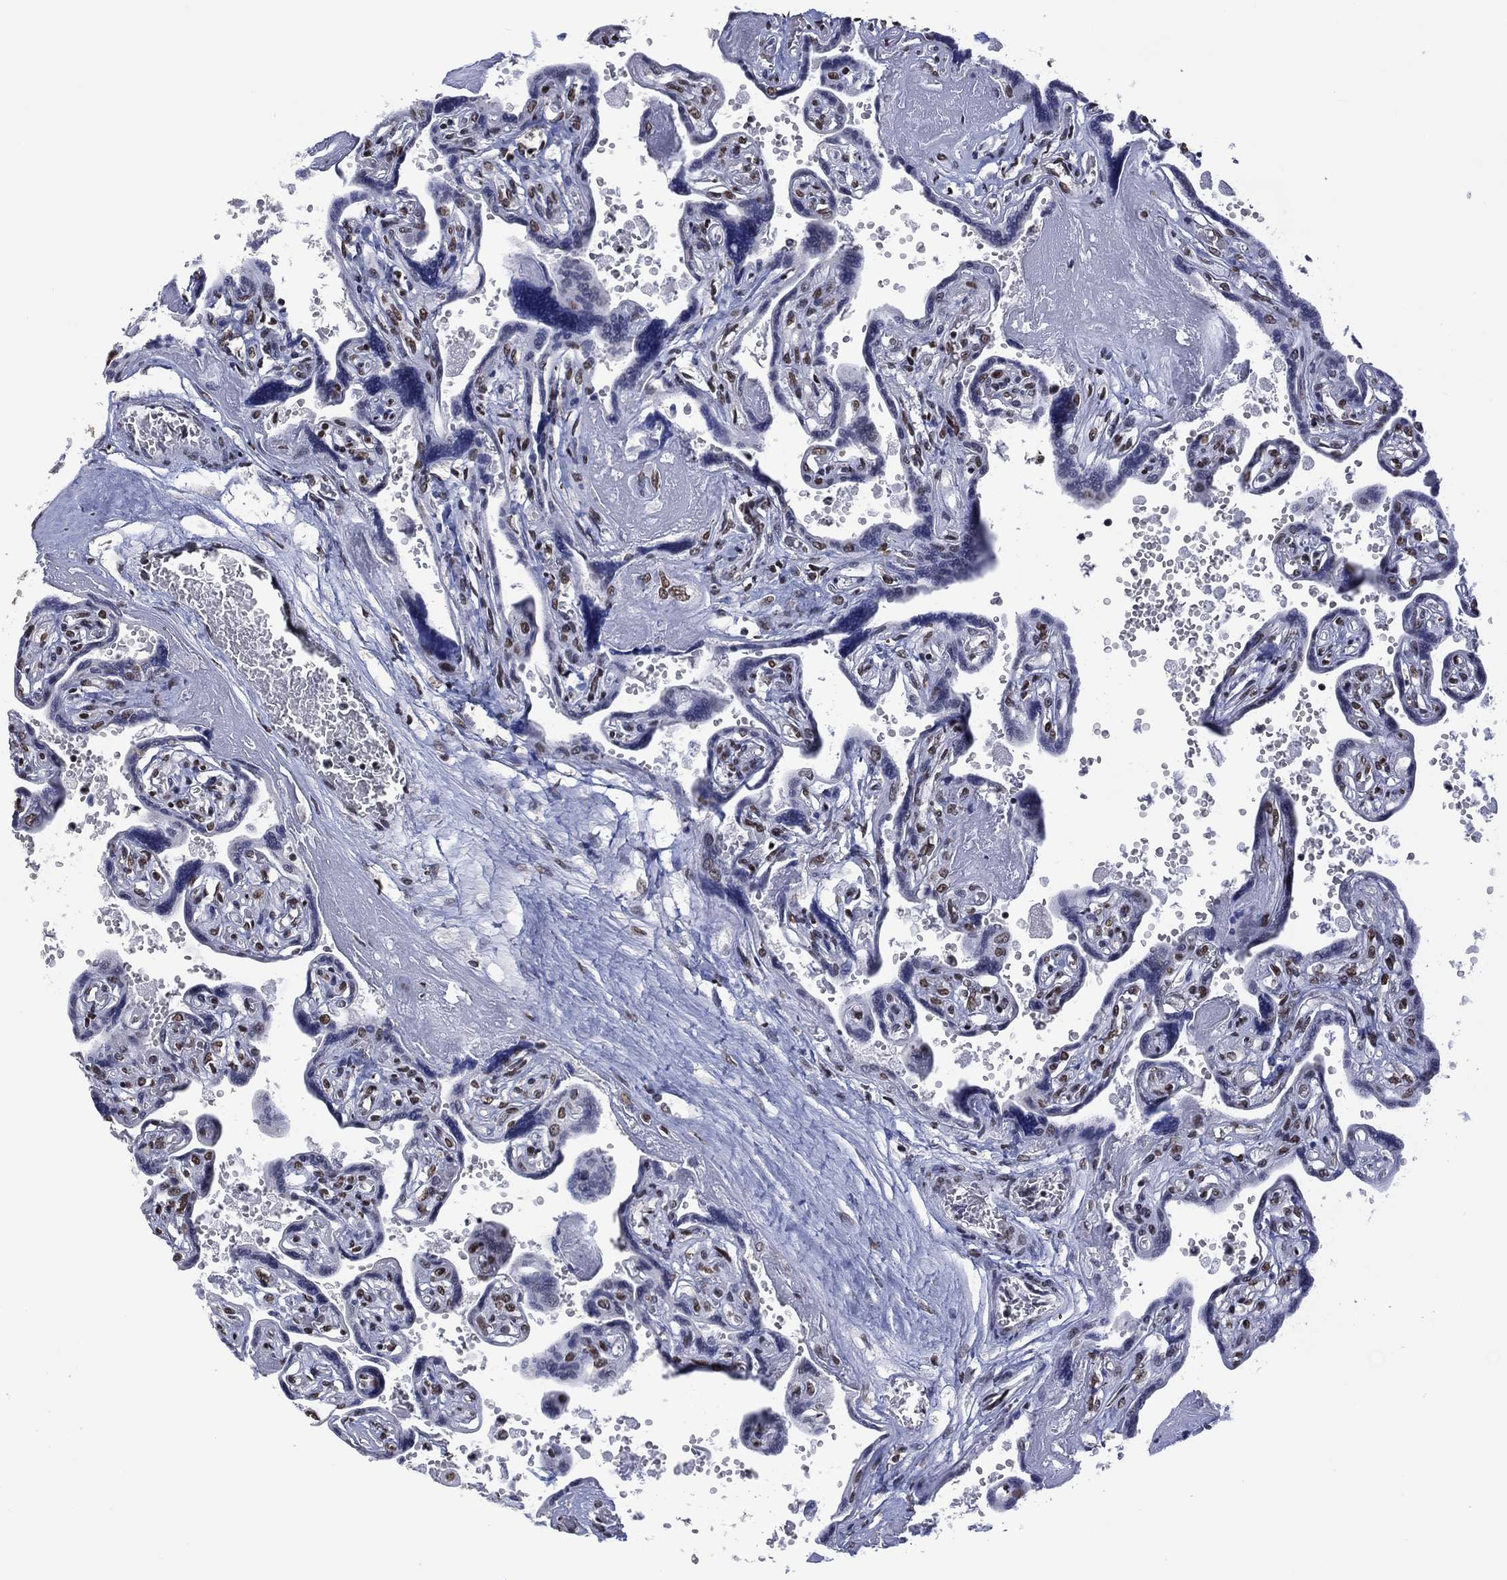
{"staining": {"intensity": "negative", "quantity": "none", "location": "none"}, "tissue": "placenta", "cell_type": "Decidual cells", "image_type": "normal", "snomed": [{"axis": "morphology", "description": "Normal tissue, NOS"}, {"axis": "topography", "description": "Placenta"}], "caption": "Immunohistochemistry micrograph of benign placenta: placenta stained with DAB shows no significant protein staining in decidual cells.", "gene": "EHMT1", "patient": {"sex": "female", "age": 32}}